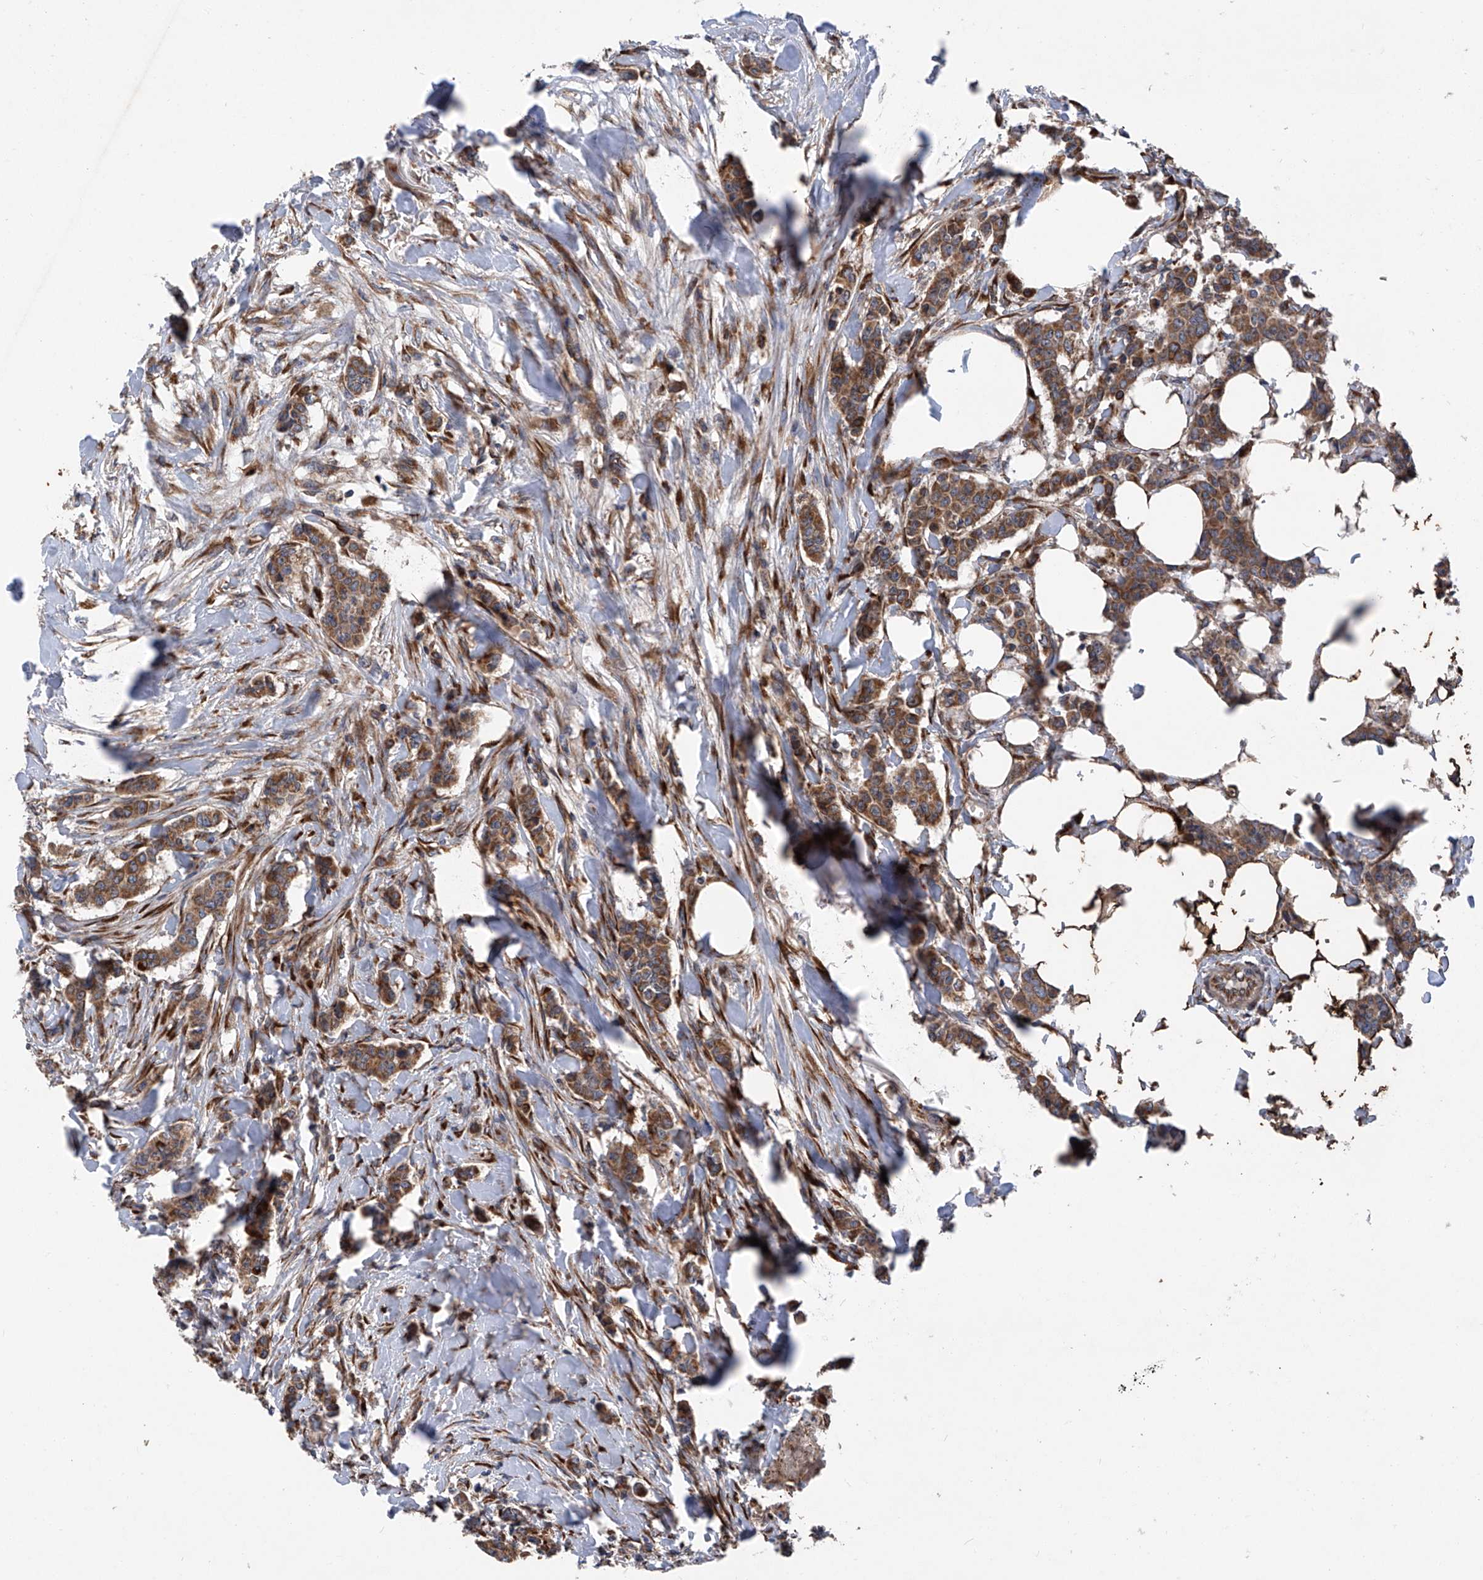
{"staining": {"intensity": "moderate", "quantity": ">75%", "location": "cytoplasmic/membranous"}, "tissue": "breast cancer", "cell_type": "Tumor cells", "image_type": "cancer", "snomed": [{"axis": "morphology", "description": "Duct carcinoma"}, {"axis": "topography", "description": "Breast"}], "caption": "Breast cancer stained with a protein marker displays moderate staining in tumor cells.", "gene": "ASCC3", "patient": {"sex": "female", "age": 40}}